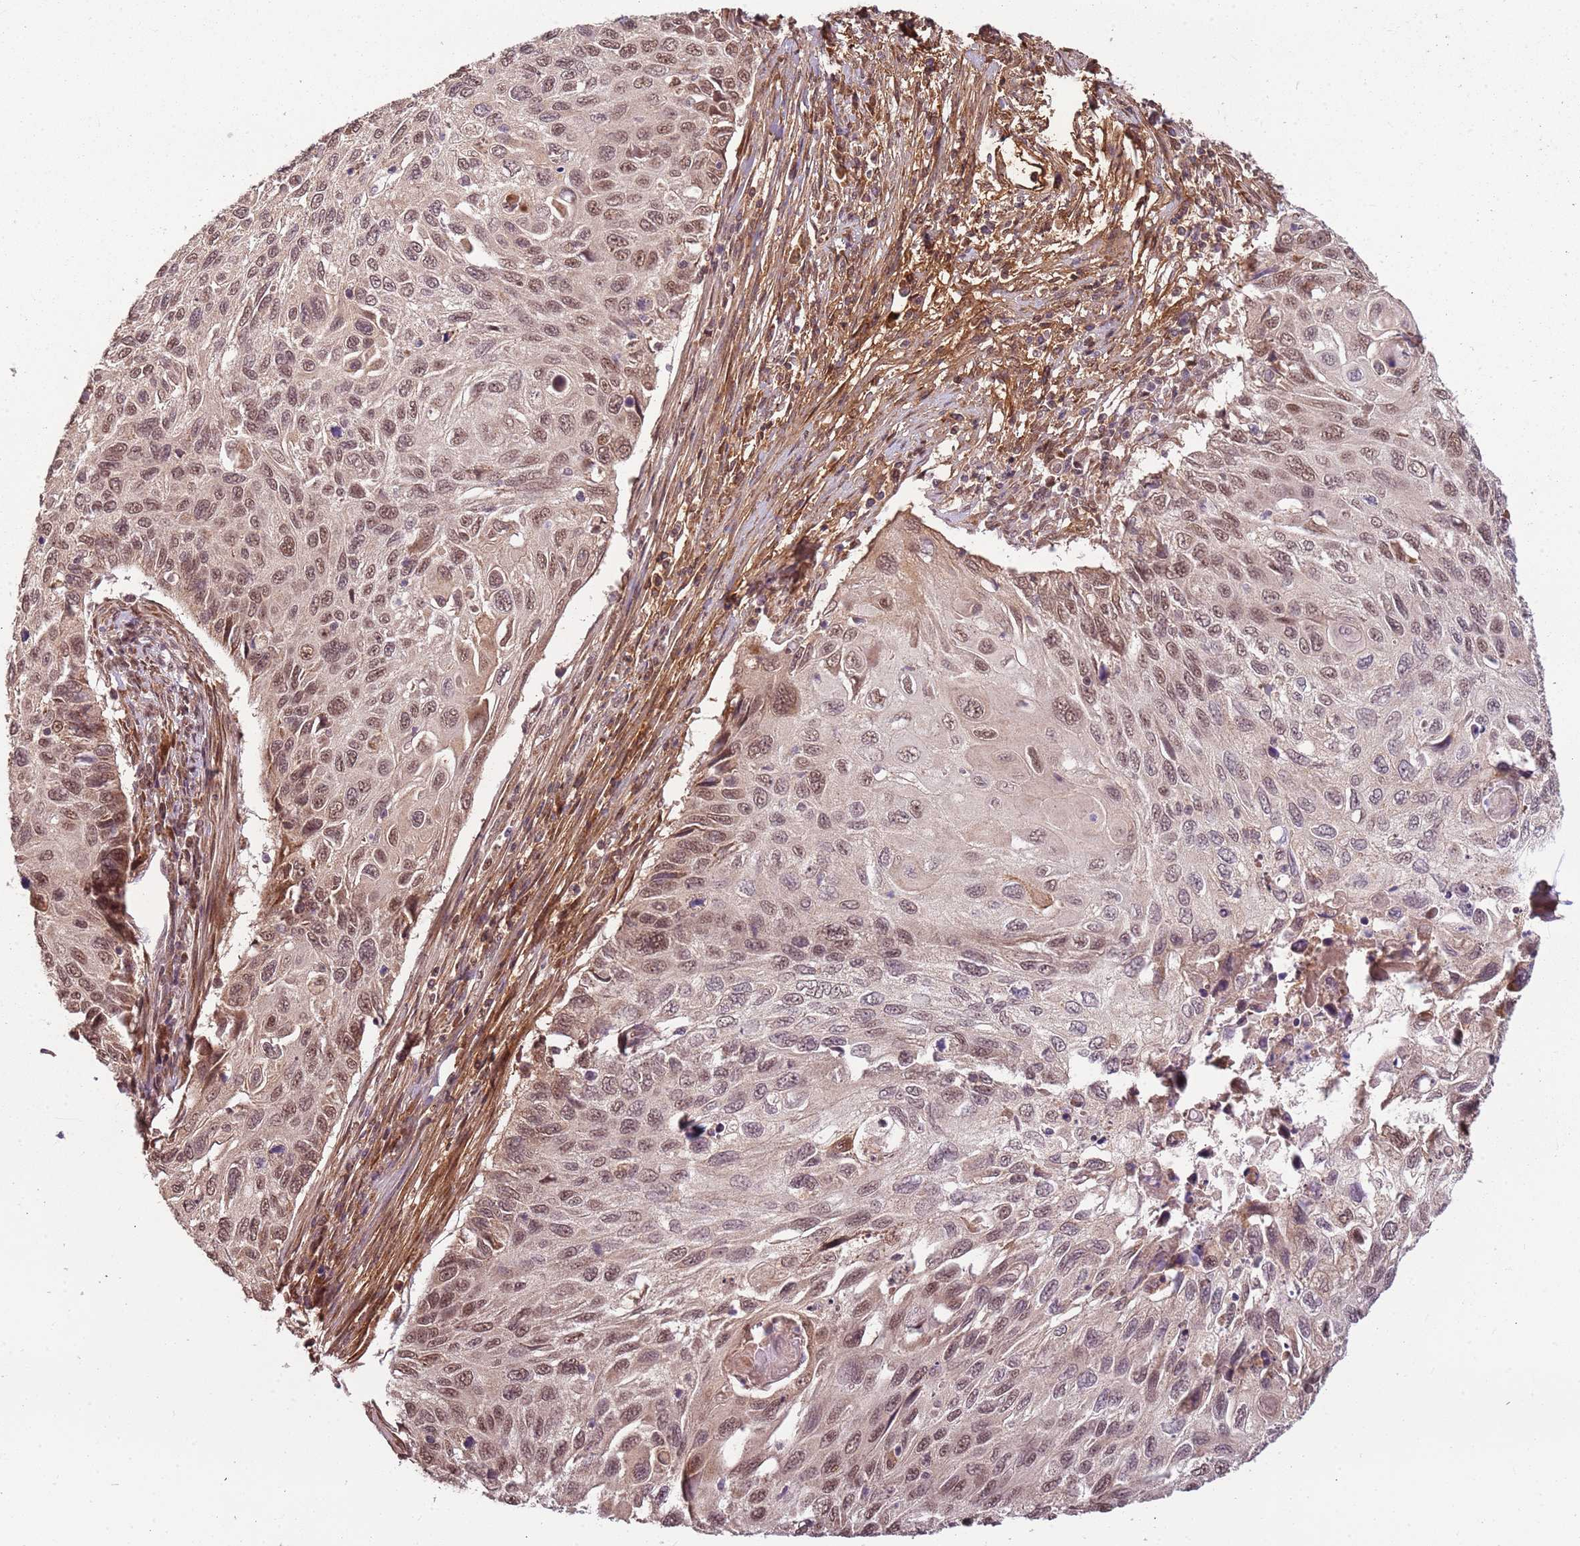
{"staining": {"intensity": "moderate", "quantity": ">75%", "location": "nuclear"}, "tissue": "cervical cancer", "cell_type": "Tumor cells", "image_type": "cancer", "snomed": [{"axis": "morphology", "description": "Squamous cell carcinoma, NOS"}, {"axis": "topography", "description": "Cervix"}], "caption": "This image demonstrates cervical cancer stained with immunohistochemistry (IHC) to label a protein in brown. The nuclear of tumor cells show moderate positivity for the protein. Nuclei are counter-stained blue.", "gene": "POLR3H", "patient": {"sex": "female", "age": 70}}